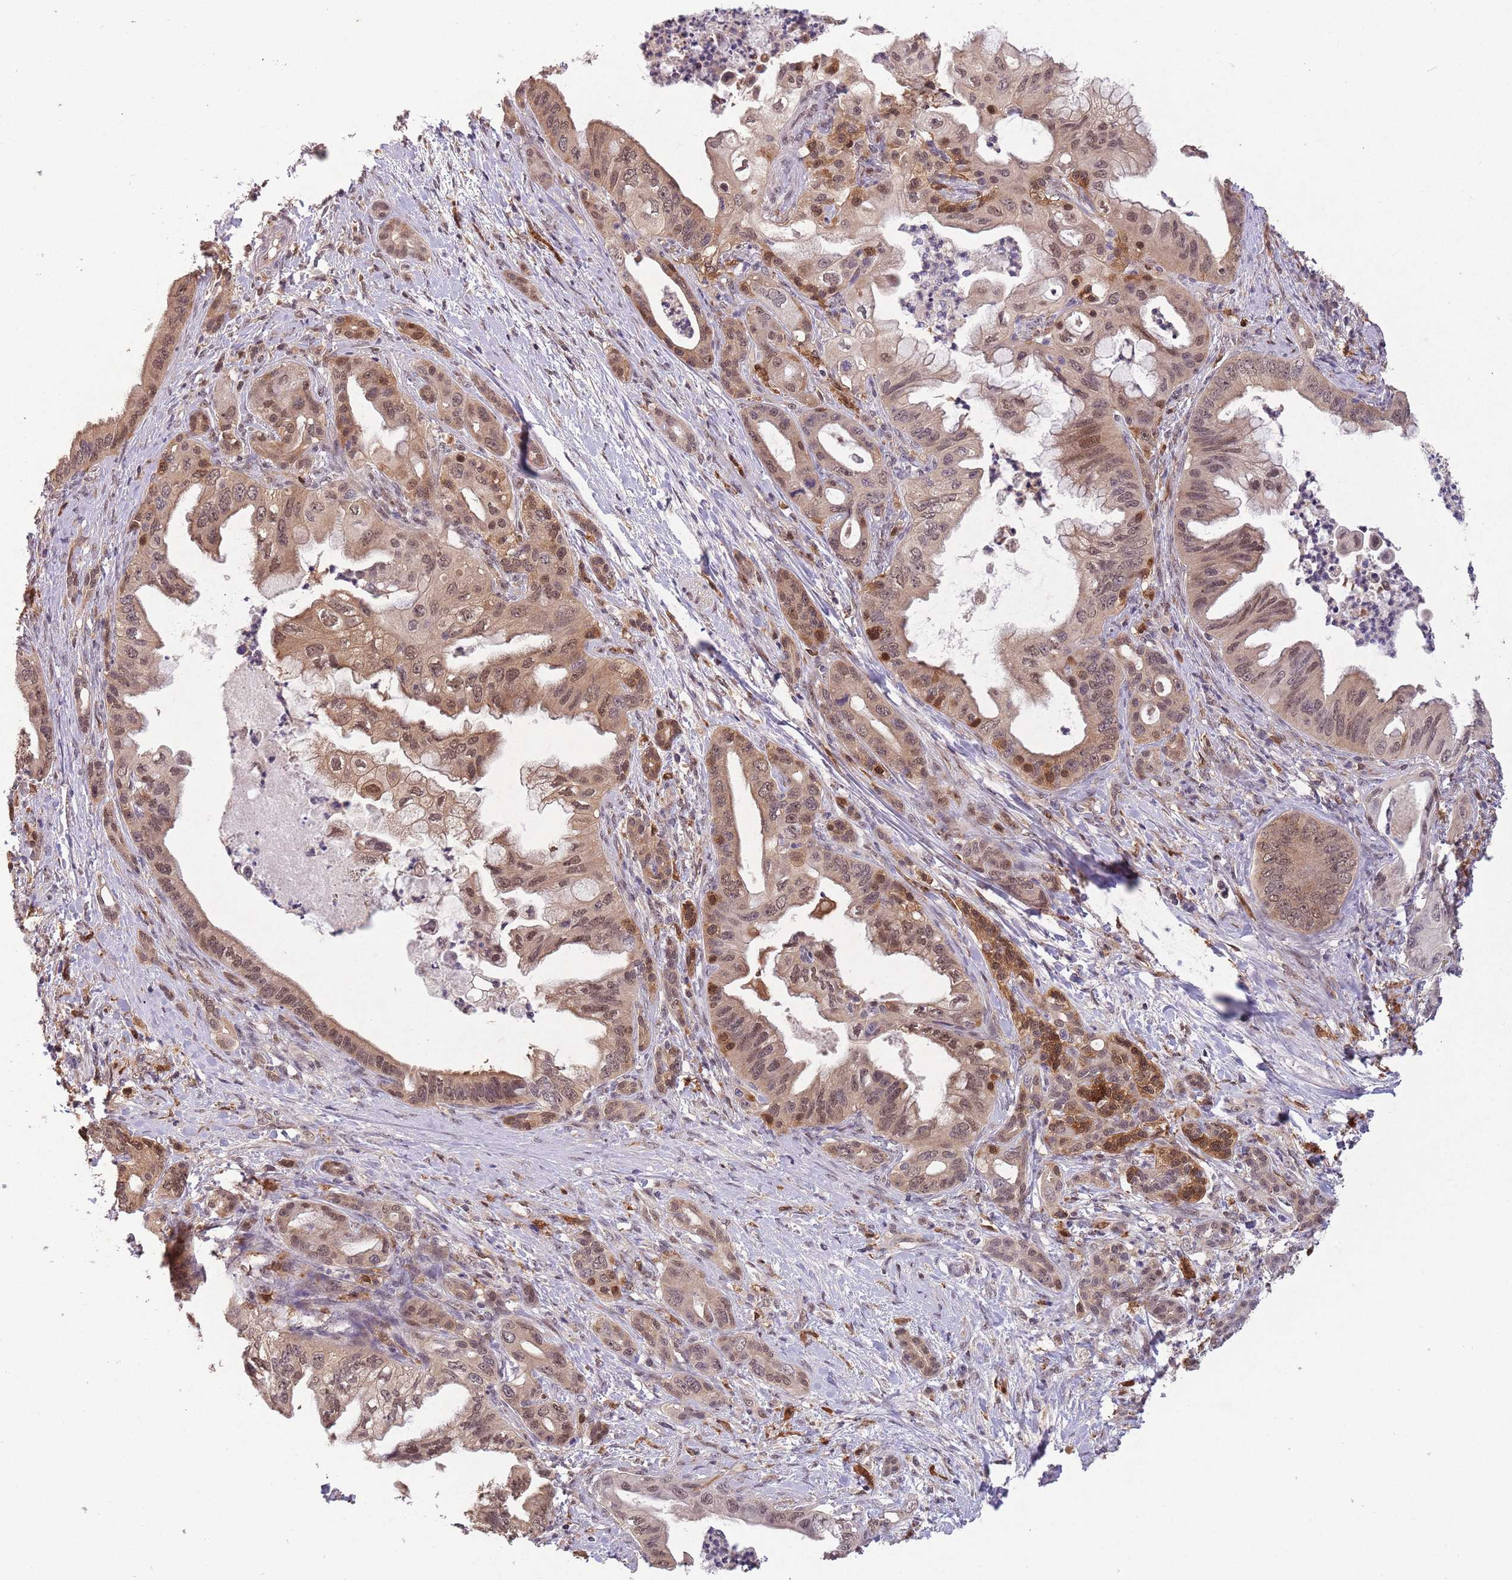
{"staining": {"intensity": "moderate", "quantity": ">75%", "location": "cytoplasmic/membranous,nuclear"}, "tissue": "pancreatic cancer", "cell_type": "Tumor cells", "image_type": "cancer", "snomed": [{"axis": "morphology", "description": "Adenocarcinoma, NOS"}, {"axis": "topography", "description": "Pancreas"}], "caption": "Moderate cytoplasmic/membranous and nuclear expression is seen in approximately >75% of tumor cells in pancreatic cancer (adenocarcinoma).", "gene": "ZNF639", "patient": {"sex": "male", "age": 58}}